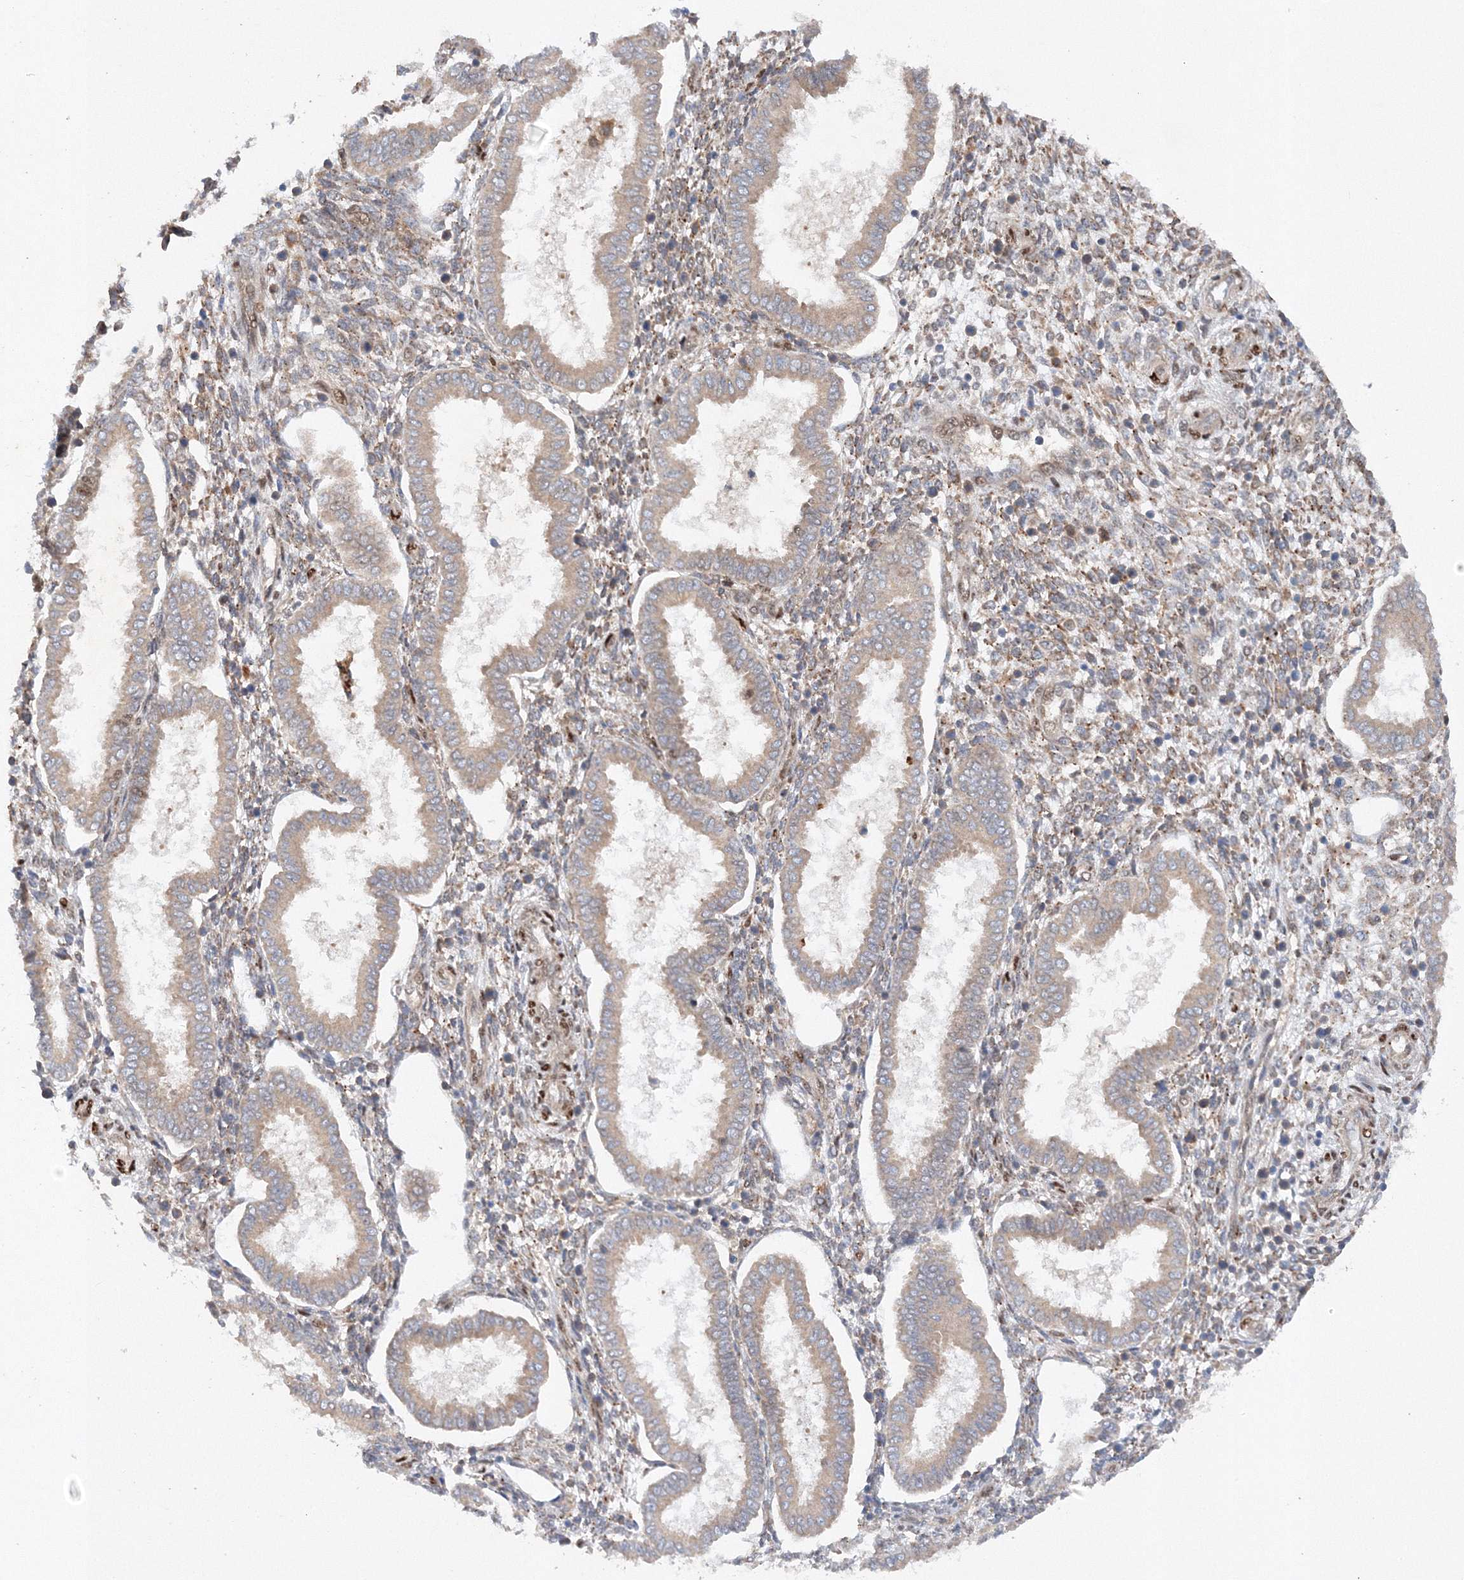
{"staining": {"intensity": "weak", "quantity": "25%-75%", "location": "cytoplasmic/membranous"}, "tissue": "endometrium", "cell_type": "Cells in endometrial stroma", "image_type": "normal", "snomed": [{"axis": "morphology", "description": "Normal tissue, NOS"}, {"axis": "topography", "description": "Endometrium"}], "caption": "This micrograph shows immunohistochemistry (IHC) staining of normal endometrium, with low weak cytoplasmic/membranous expression in approximately 25%-75% of cells in endometrial stroma.", "gene": "SLC36A1", "patient": {"sex": "female", "age": 24}}